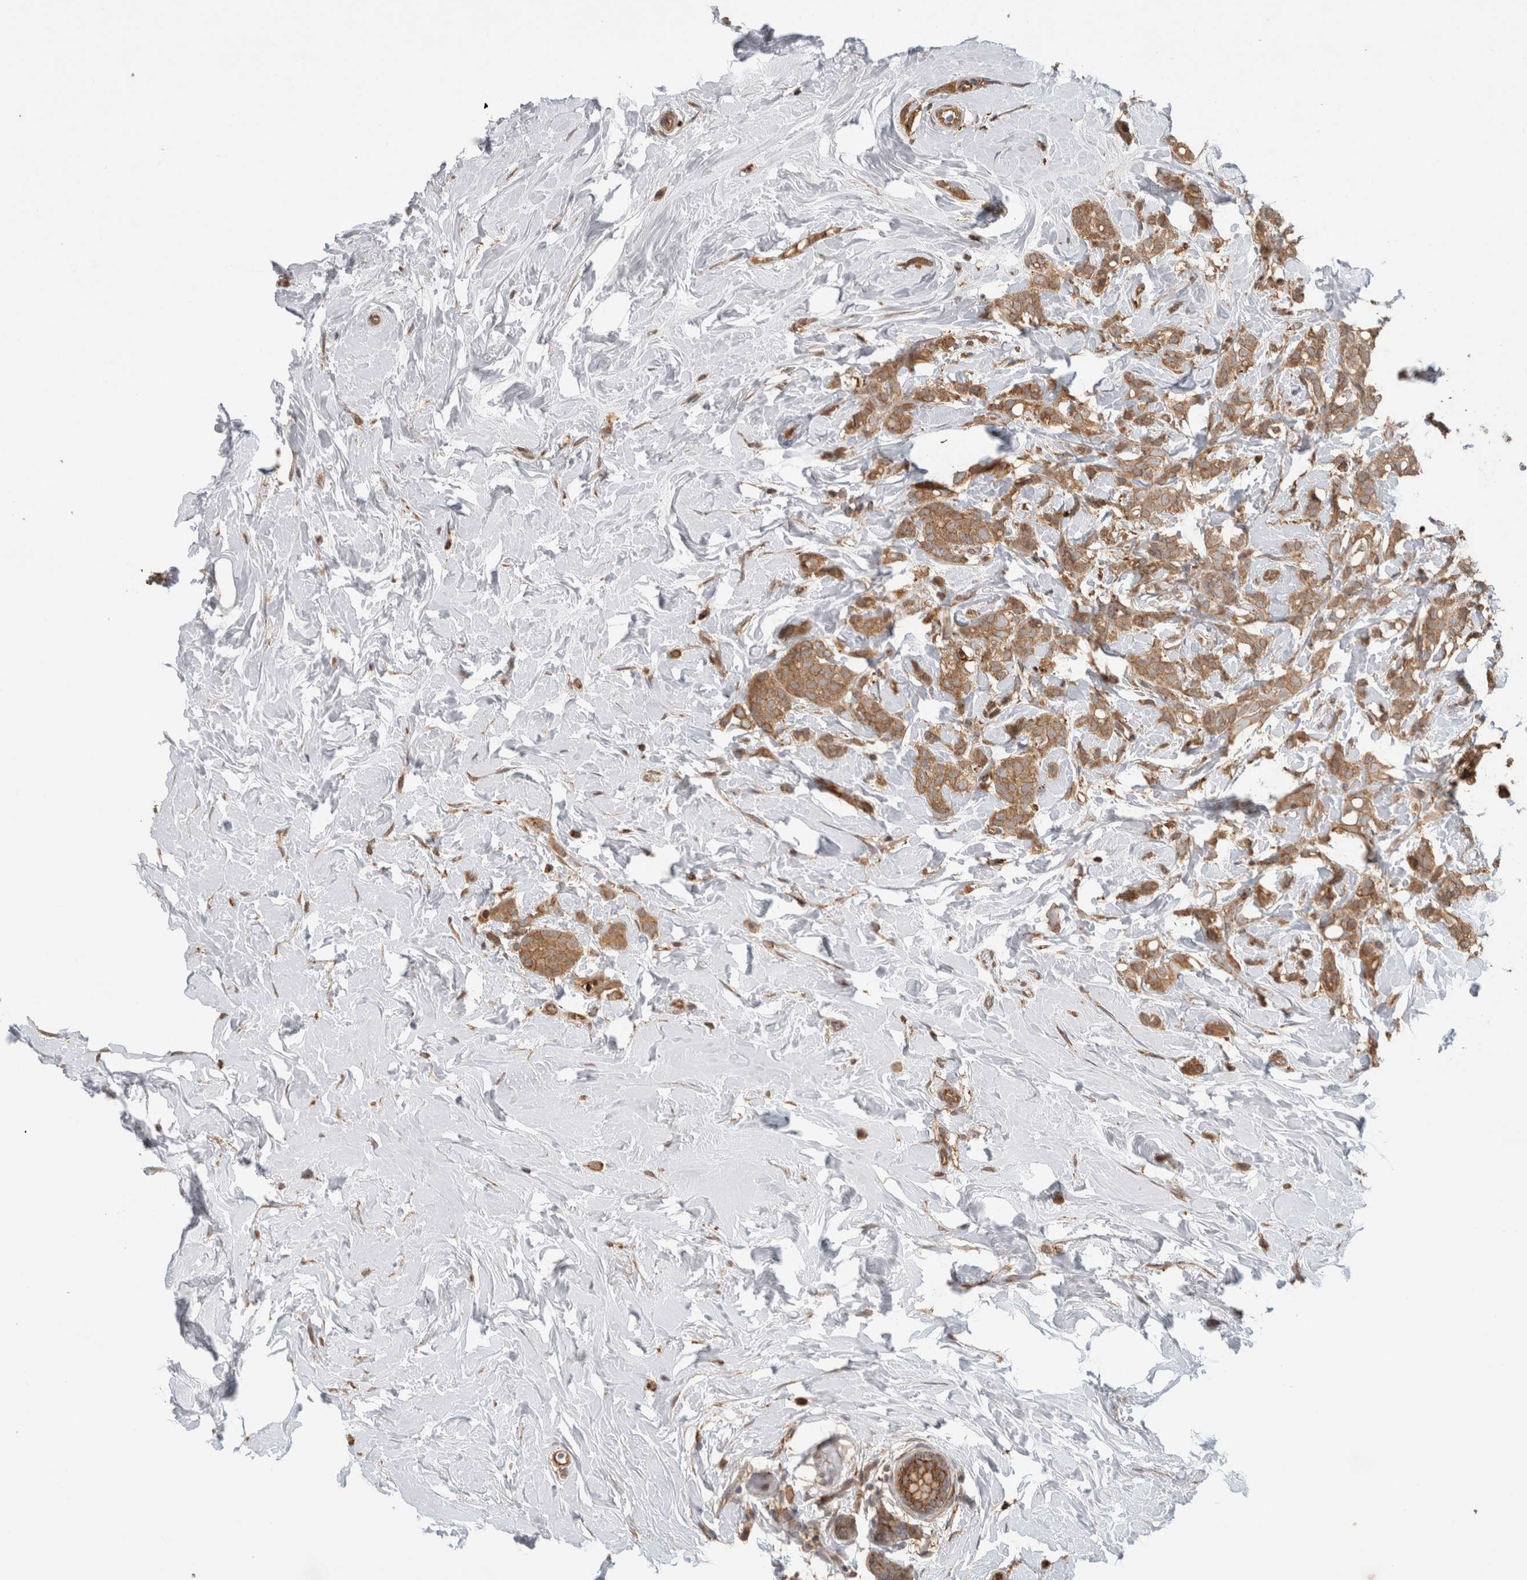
{"staining": {"intensity": "moderate", "quantity": ">75%", "location": "cytoplasmic/membranous"}, "tissue": "breast cancer", "cell_type": "Tumor cells", "image_type": "cancer", "snomed": [{"axis": "morphology", "description": "Lobular carcinoma, in situ"}, {"axis": "morphology", "description": "Lobular carcinoma"}, {"axis": "topography", "description": "Breast"}], "caption": "IHC (DAB) staining of human breast lobular carcinoma exhibits moderate cytoplasmic/membranous protein staining in about >75% of tumor cells.", "gene": "IMMP2L", "patient": {"sex": "female", "age": 41}}